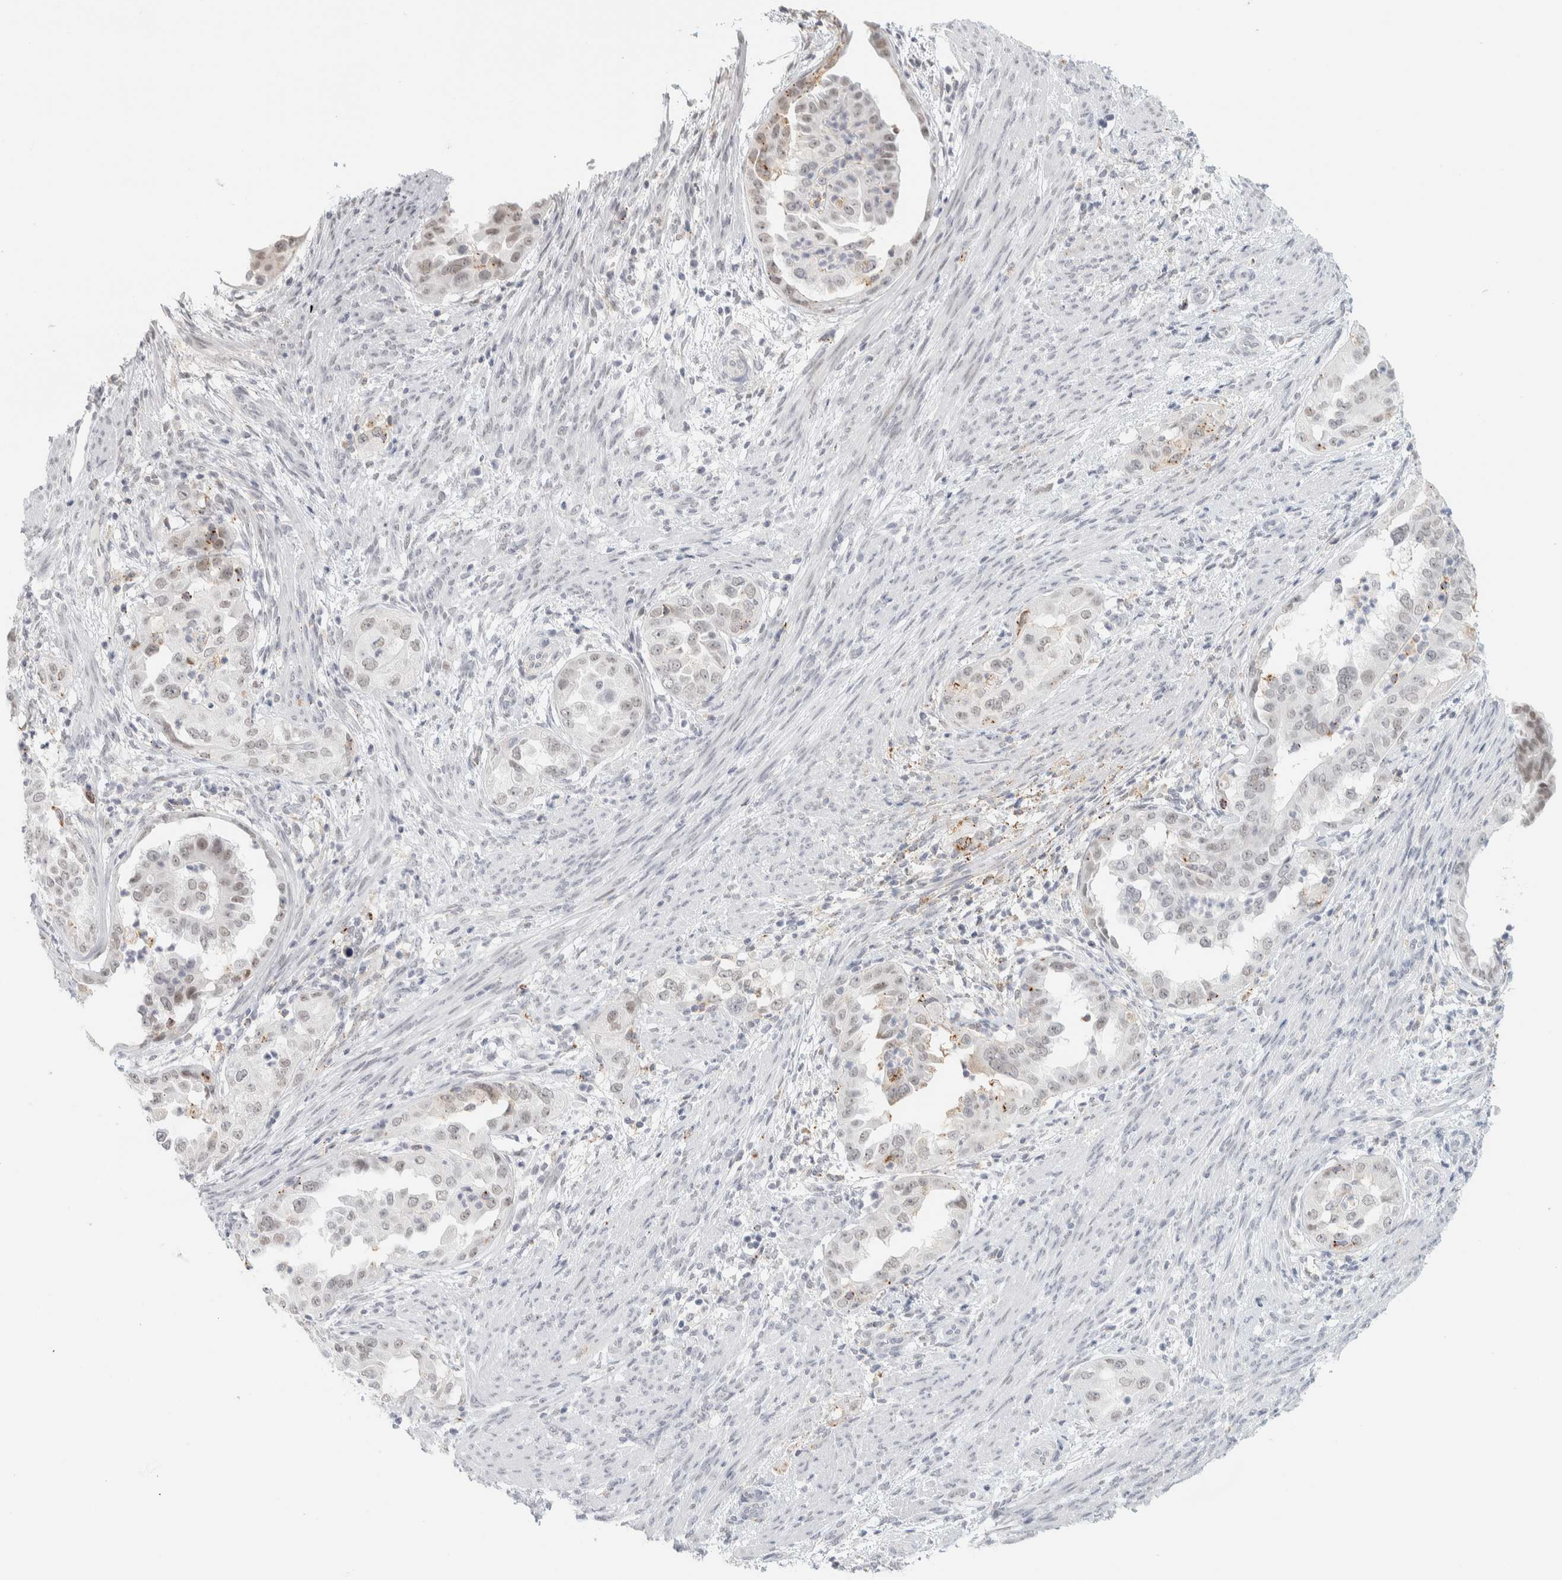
{"staining": {"intensity": "weak", "quantity": "<25%", "location": "nuclear"}, "tissue": "endometrial cancer", "cell_type": "Tumor cells", "image_type": "cancer", "snomed": [{"axis": "morphology", "description": "Adenocarcinoma, NOS"}, {"axis": "topography", "description": "Endometrium"}], "caption": "Immunohistochemical staining of adenocarcinoma (endometrial) exhibits no significant staining in tumor cells. The staining was performed using DAB to visualize the protein expression in brown, while the nuclei were stained in blue with hematoxylin (Magnification: 20x).", "gene": "CDH17", "patient": {"sex": "female", "age": 85}}